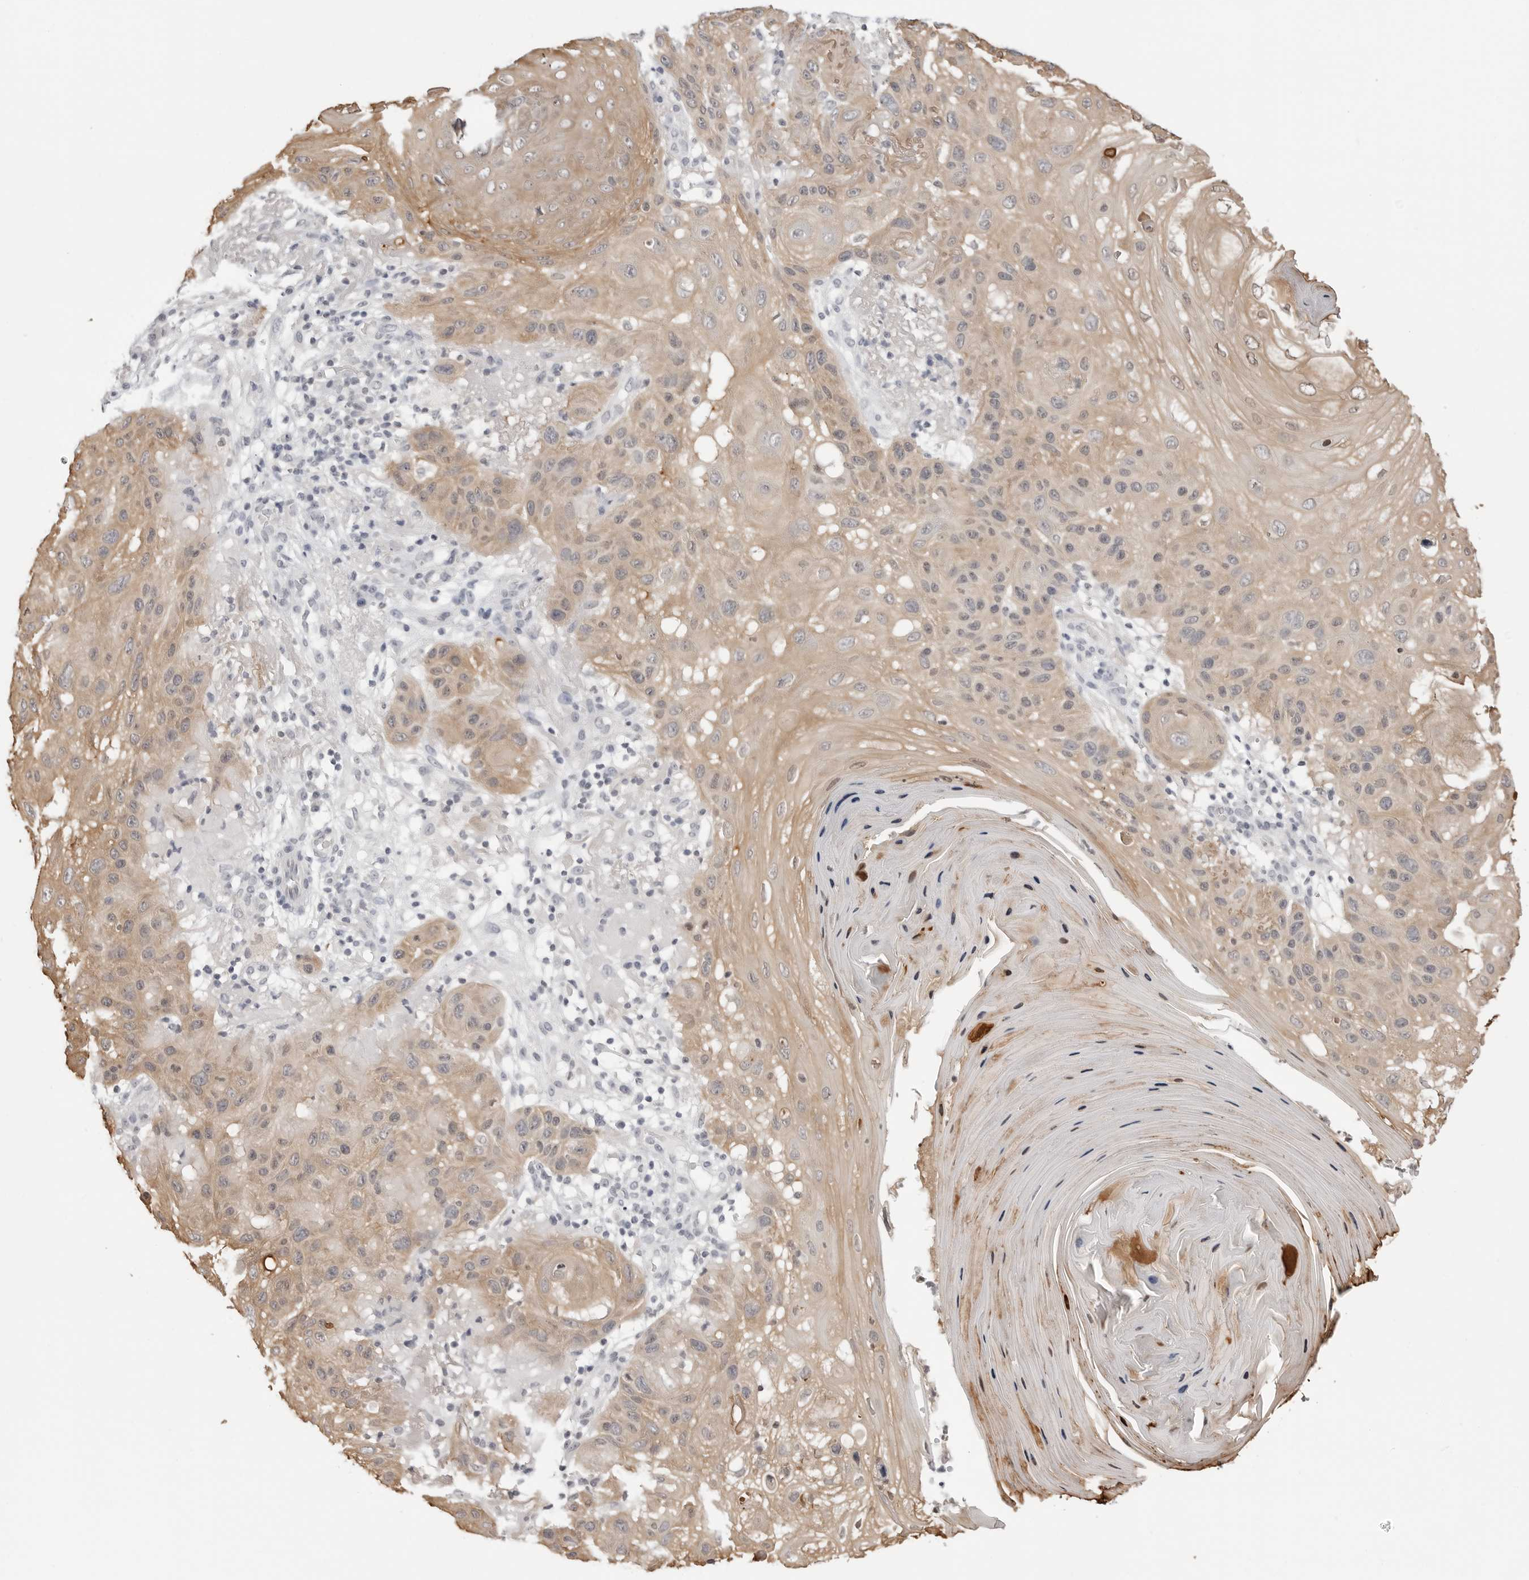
{"staining": {"intensity": "weak", "quantity": ">75%", "location": "cytoplasmic/membranous,nuclear"}, "tissue": "skin cancer", "cell_type": "Tumor cells", "image_type": "cancer", "snomed": [{"axis": "morphology", "description": "Normal tissue, NOS"}, {"axis": "morphology", "description": "Squamous cell carcinoma, NOS"}, {"axis": "topography", "description": "Skin"}], "caption": "Immunohistochemistry histopathology image of neoplastic tissue: skin cancer stained using immunohistochemistry shows low levels of weak protein expression localized specifically in the cytoplasmic/membranous and nuclear of tumor cells, appearing as a cytoplasmic/membranous and nuclear brown color.", "gene": "YWHAG", "patient": {"sex": "female", "age": 96}}